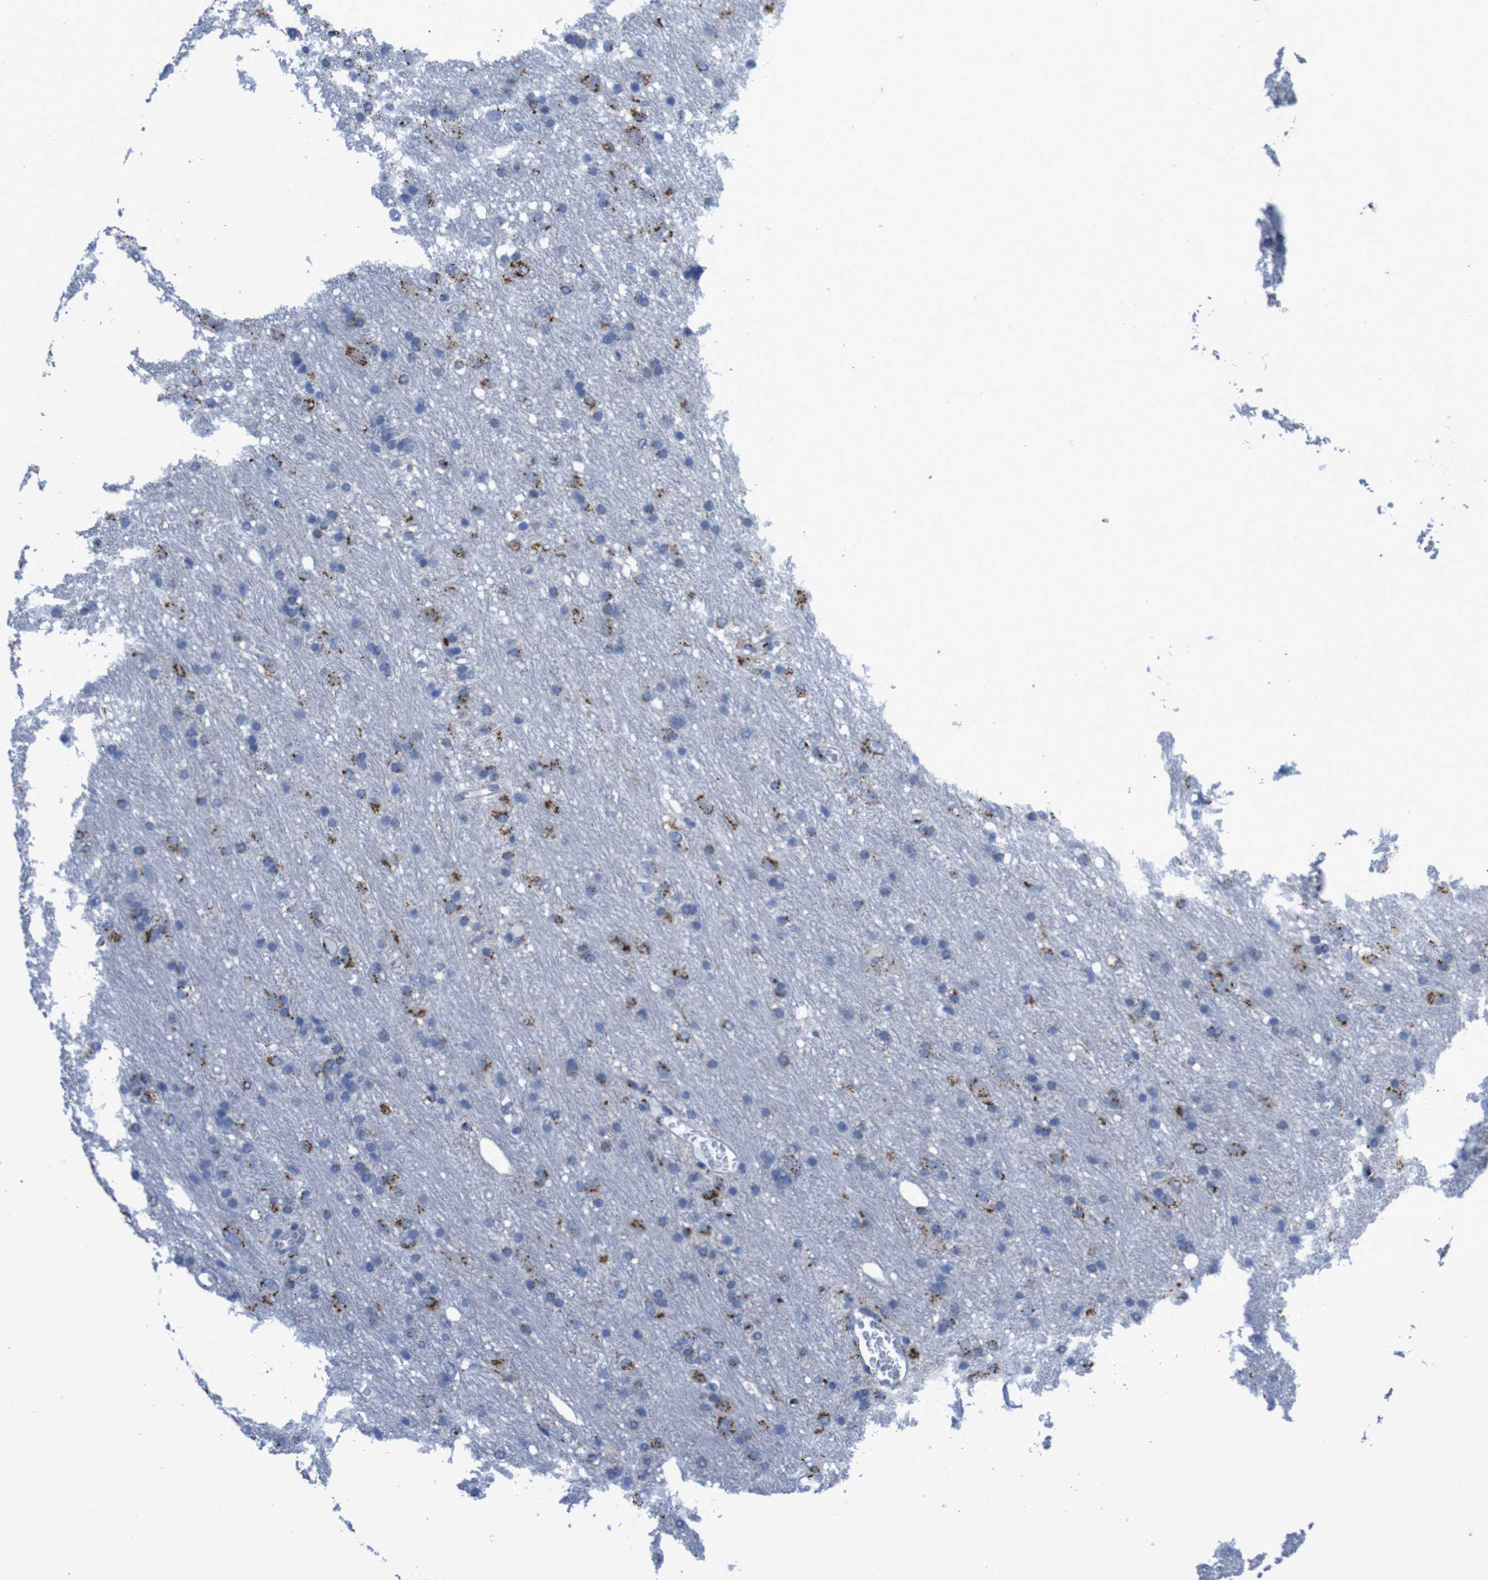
{"staining": {"intensity": "strong", "quantity": "25%-75%", "location": "cytoplasmic/membranous"}, "tissue": "glioma", "cell_type": "Tumor cells", "image_type": "cancer", "snomed": [{"axis": "morphology", "description": "Glioma, malignant, Low grade"}, {"axis": "topography", "description": "Brain"}], "caption": "The photomicrograph displays staining of glioma, revealing strong cytoplasmic/membranous protein expression (brown color) within tumor cells.", "gene": "GOLM1", "patient": {"sex": "male", "age": 77}}